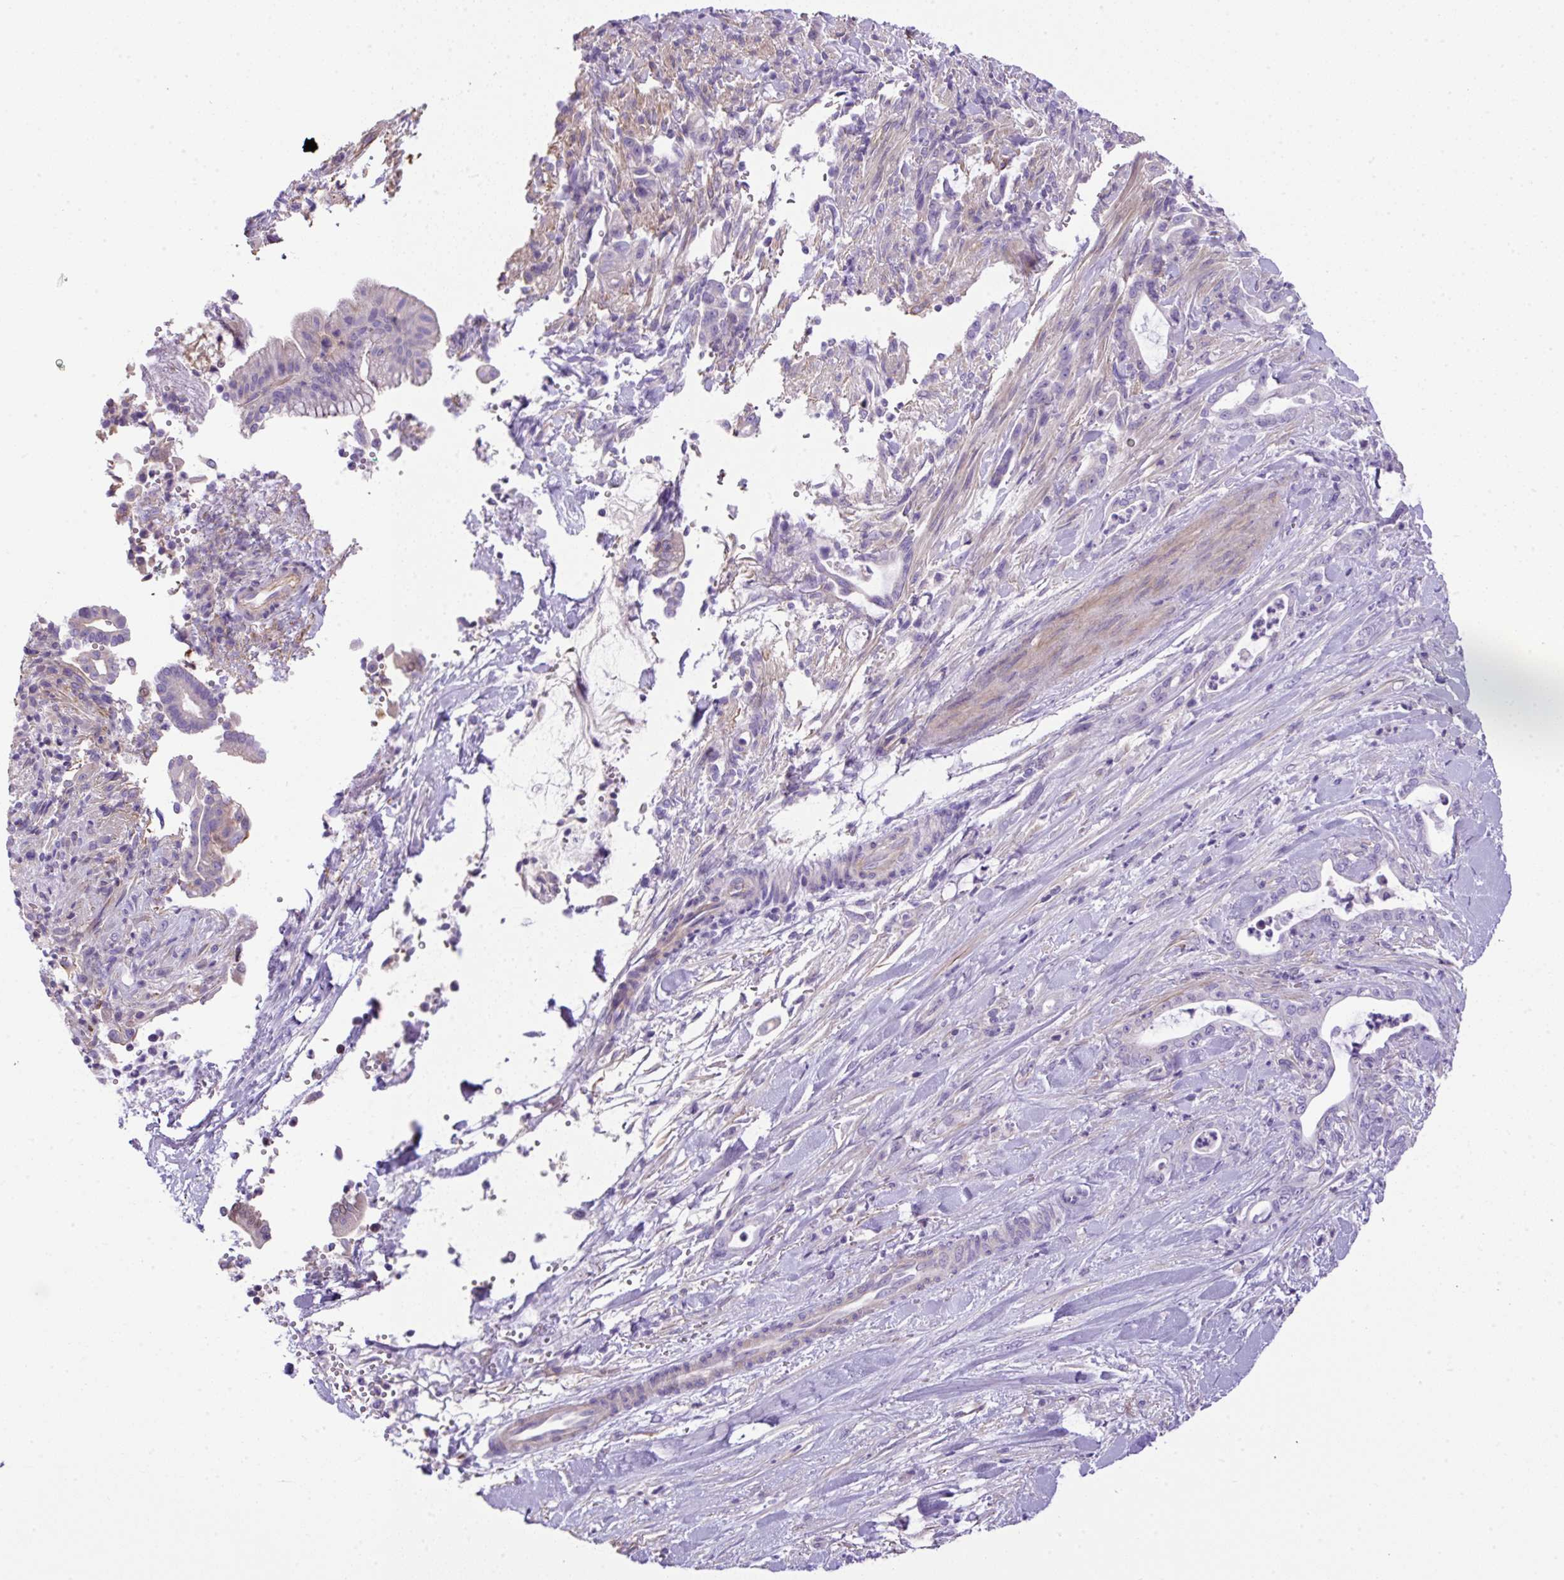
{"staining": {"intensity": "moderate", "quantity": "<25%", "location": "nuclear"}, "tissue": "pancreatic cancer", "cell_type": "Tumor cells", "image_type": "cancer", "snomed": [{"axis": "morphology", "description": "Normal tissue, NOS"}, {"axis": "morphology", "description": "Adenocarcinoma, NOS"}, {"axis": "topography", "description": "Pancreas"}], "caption": "Human pancreatic adenocarcinoma stained with a brown dye exhibits moderate nuclear positive expression in about <25% of tumor cells.", "gene": "NPTN", "patient": {"sex": "female", "age": 55}}